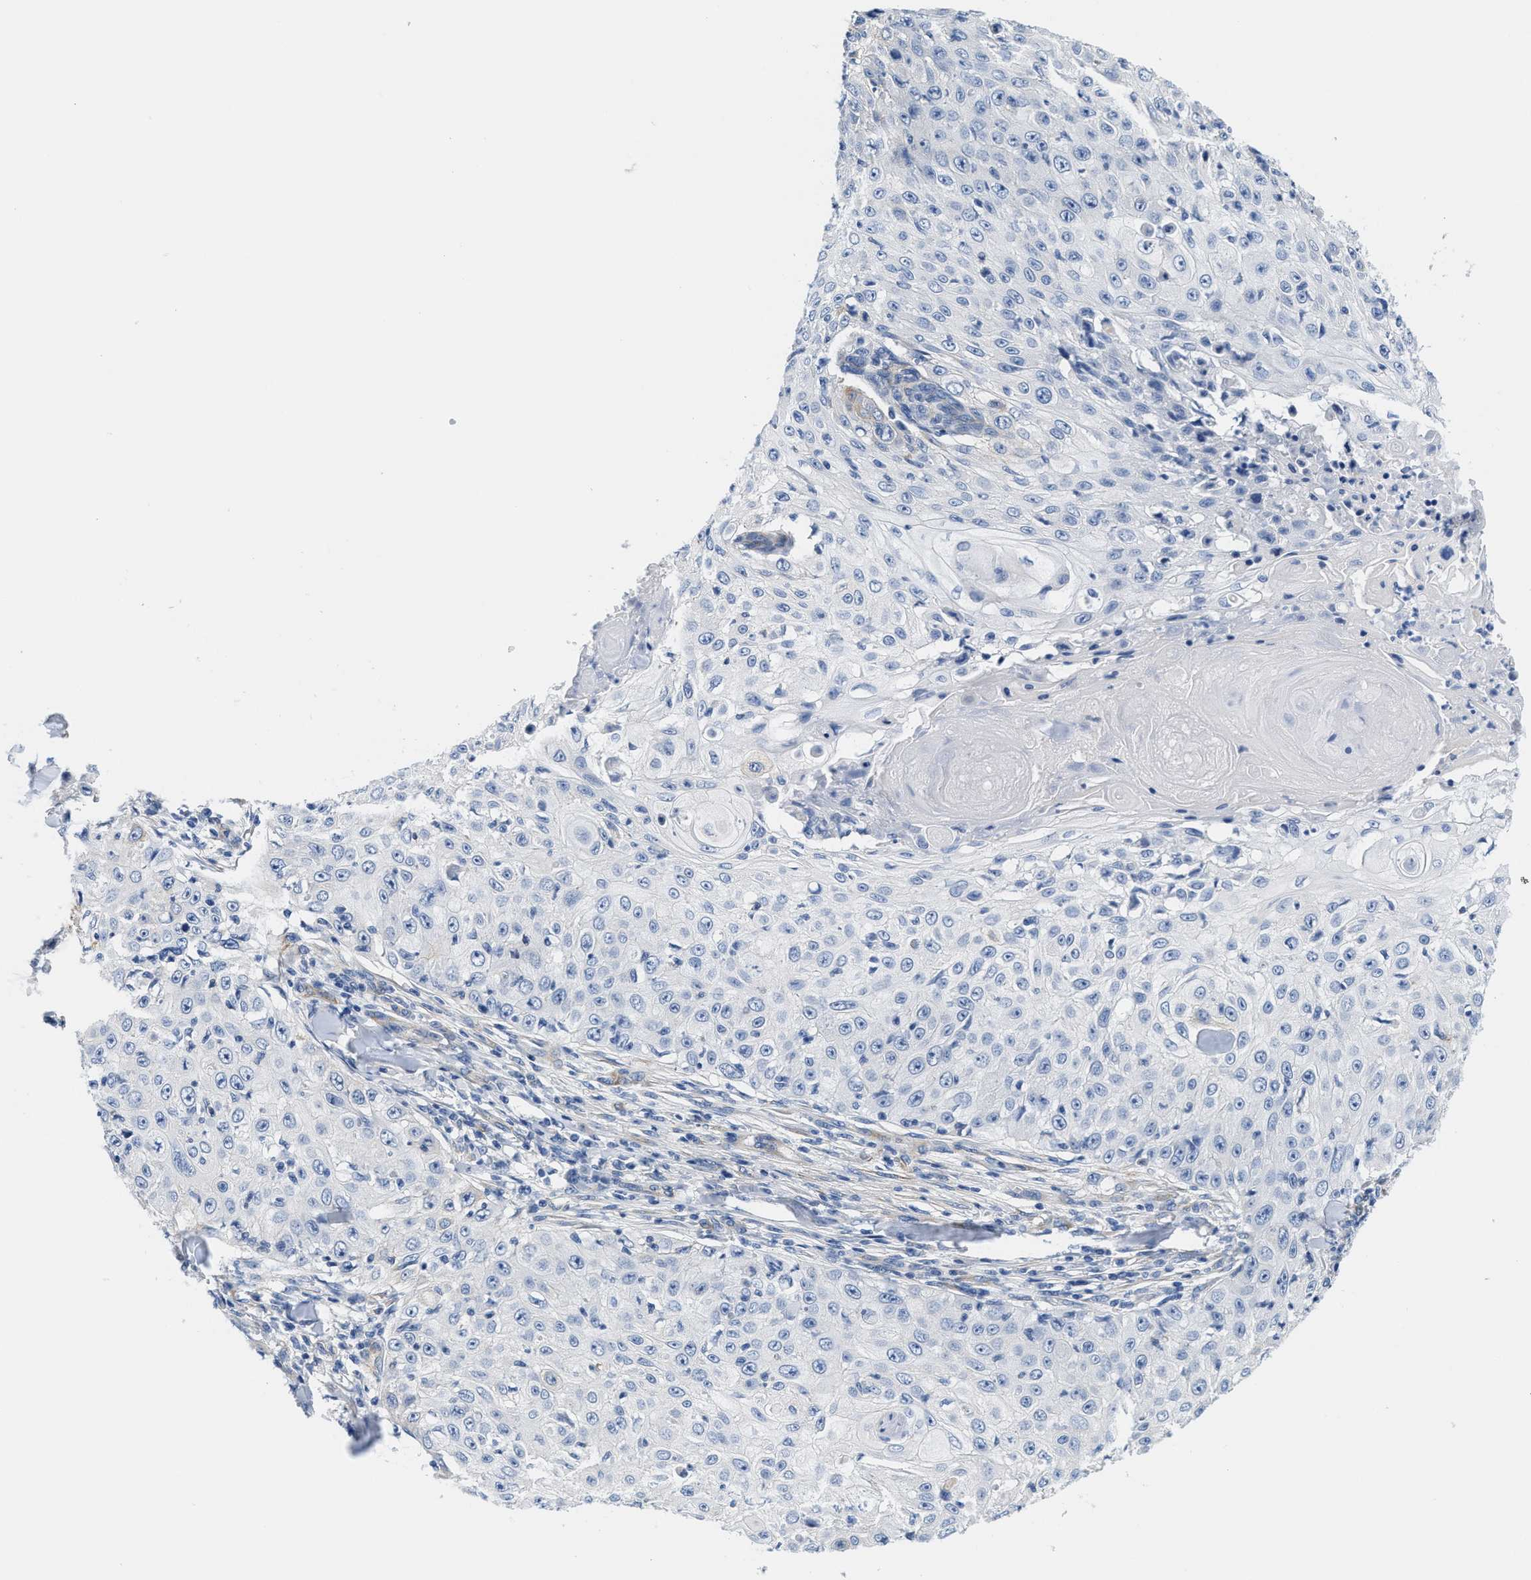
{"staining": {"intensity": "negative", "quantity": "none", "location": "none"}, "tissue": "skin cancer", "cell_type": "Tumor cells", "image_type": "cancer", "snomed": [{"axis": "morphology", "description": "Squamous cell carcinoma, NOS"}, {"axis": "topography", "description": "Skin"}], "caption": "High magnification brightfield microscopy of squamous cell carcinoma (skin) stained with DAB (brown) and counterstained with hematoxylin (blue): tumor cells show no significant expression.", "gene": "DSCAM", "patient": {"sex": "male", "age": 86}}